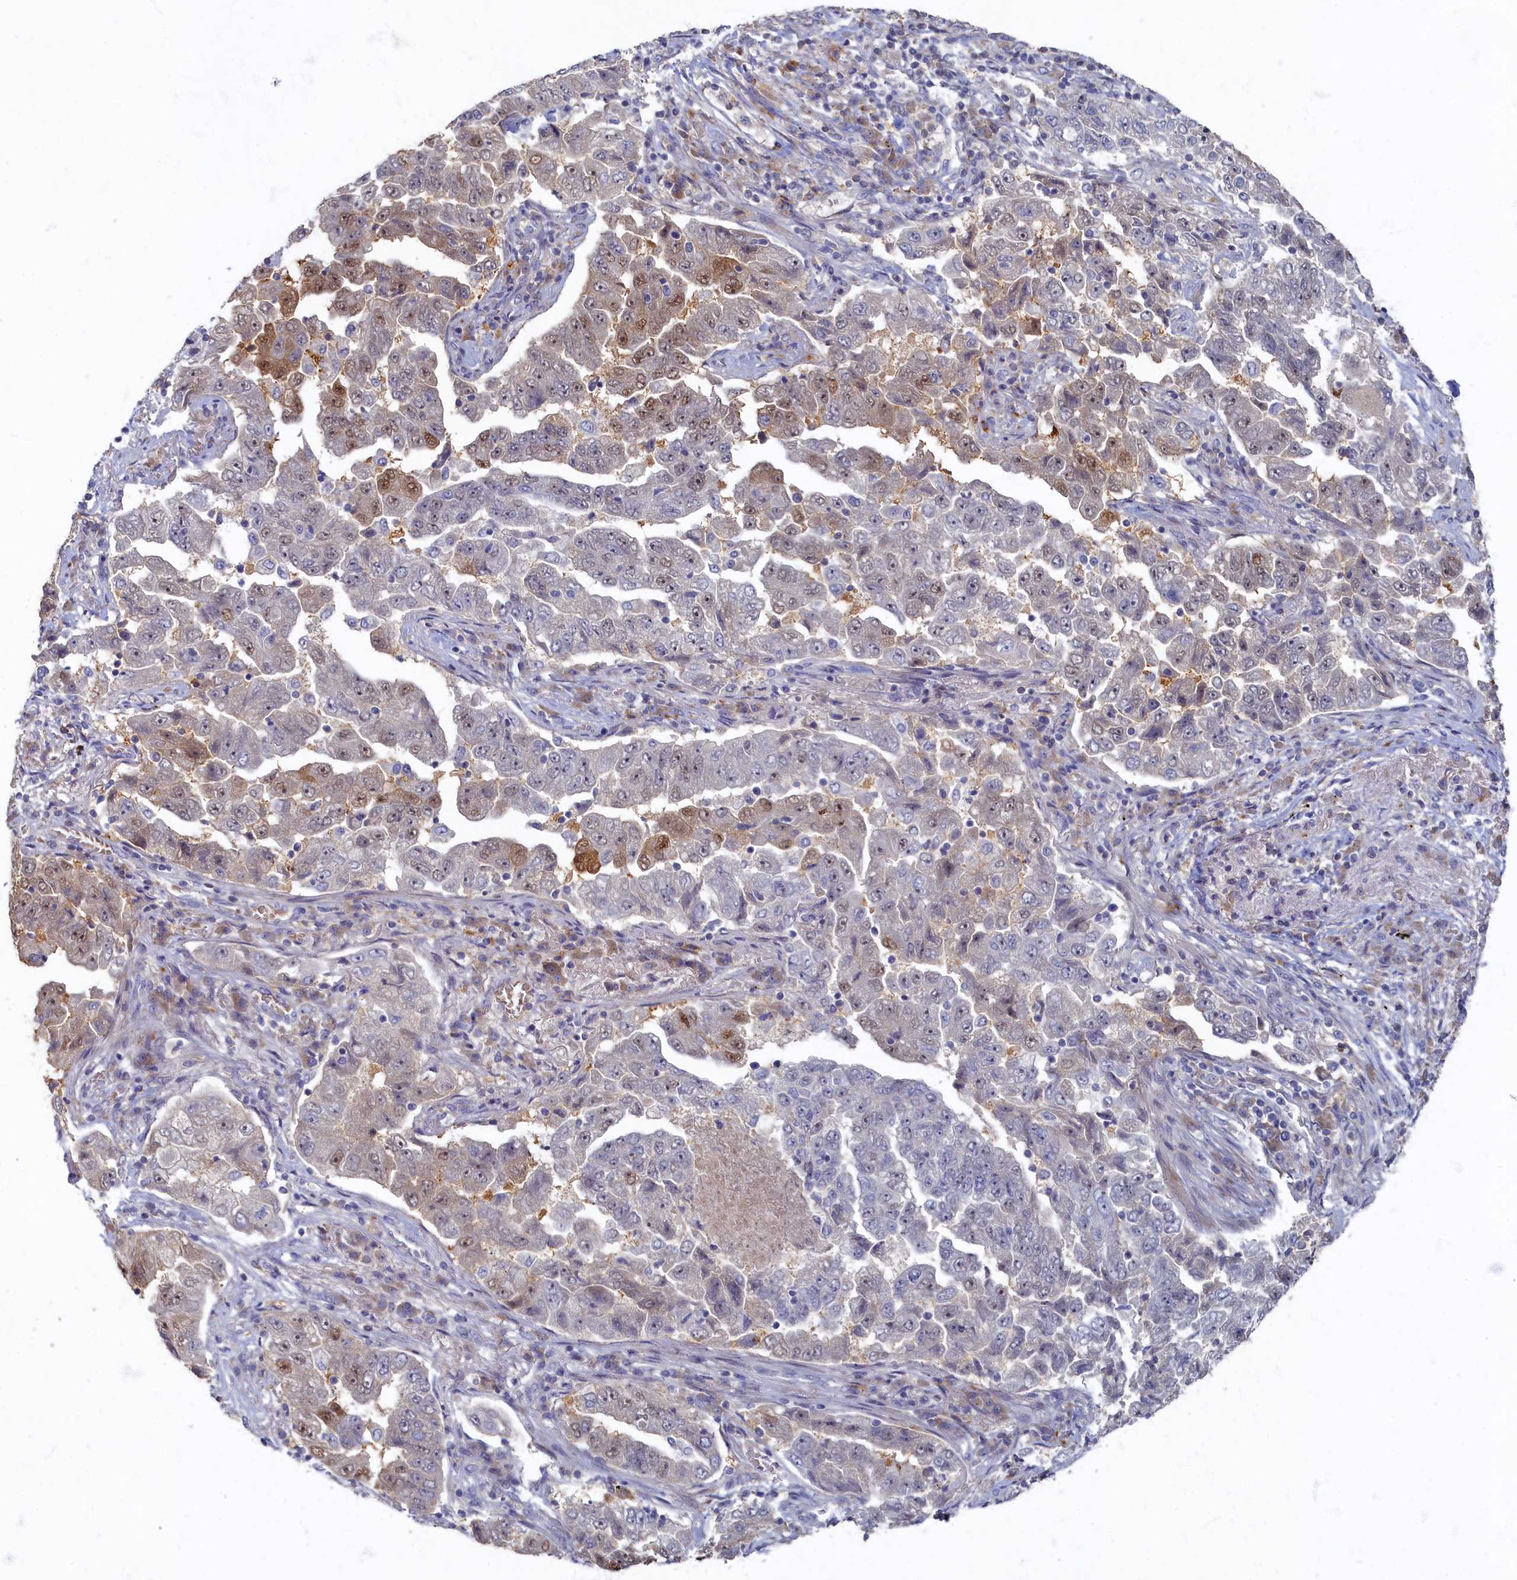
{"staining": {"intensity": "moderate", "quantity": "<25%", "location": "cytoplasmic/membranous,nuclear"}, "tissue": "lung cancer", "cell_type": "Tumor cells", "image_type": "cancer", "snomed": [{"axis": "morphology", "description": "Adenocarcinoma, NOS"}, {"axis": "topography", "description": "Lung"}], "caption": "Lung adenocarcinoma was stained to show a protein in brown. There is low levels of moderate cytoplasmic/membranous and nuclear staining in approximately <25% of tumor cells.", "gene": "HUNK", "patient": {"sex": "female", "age": 51}}